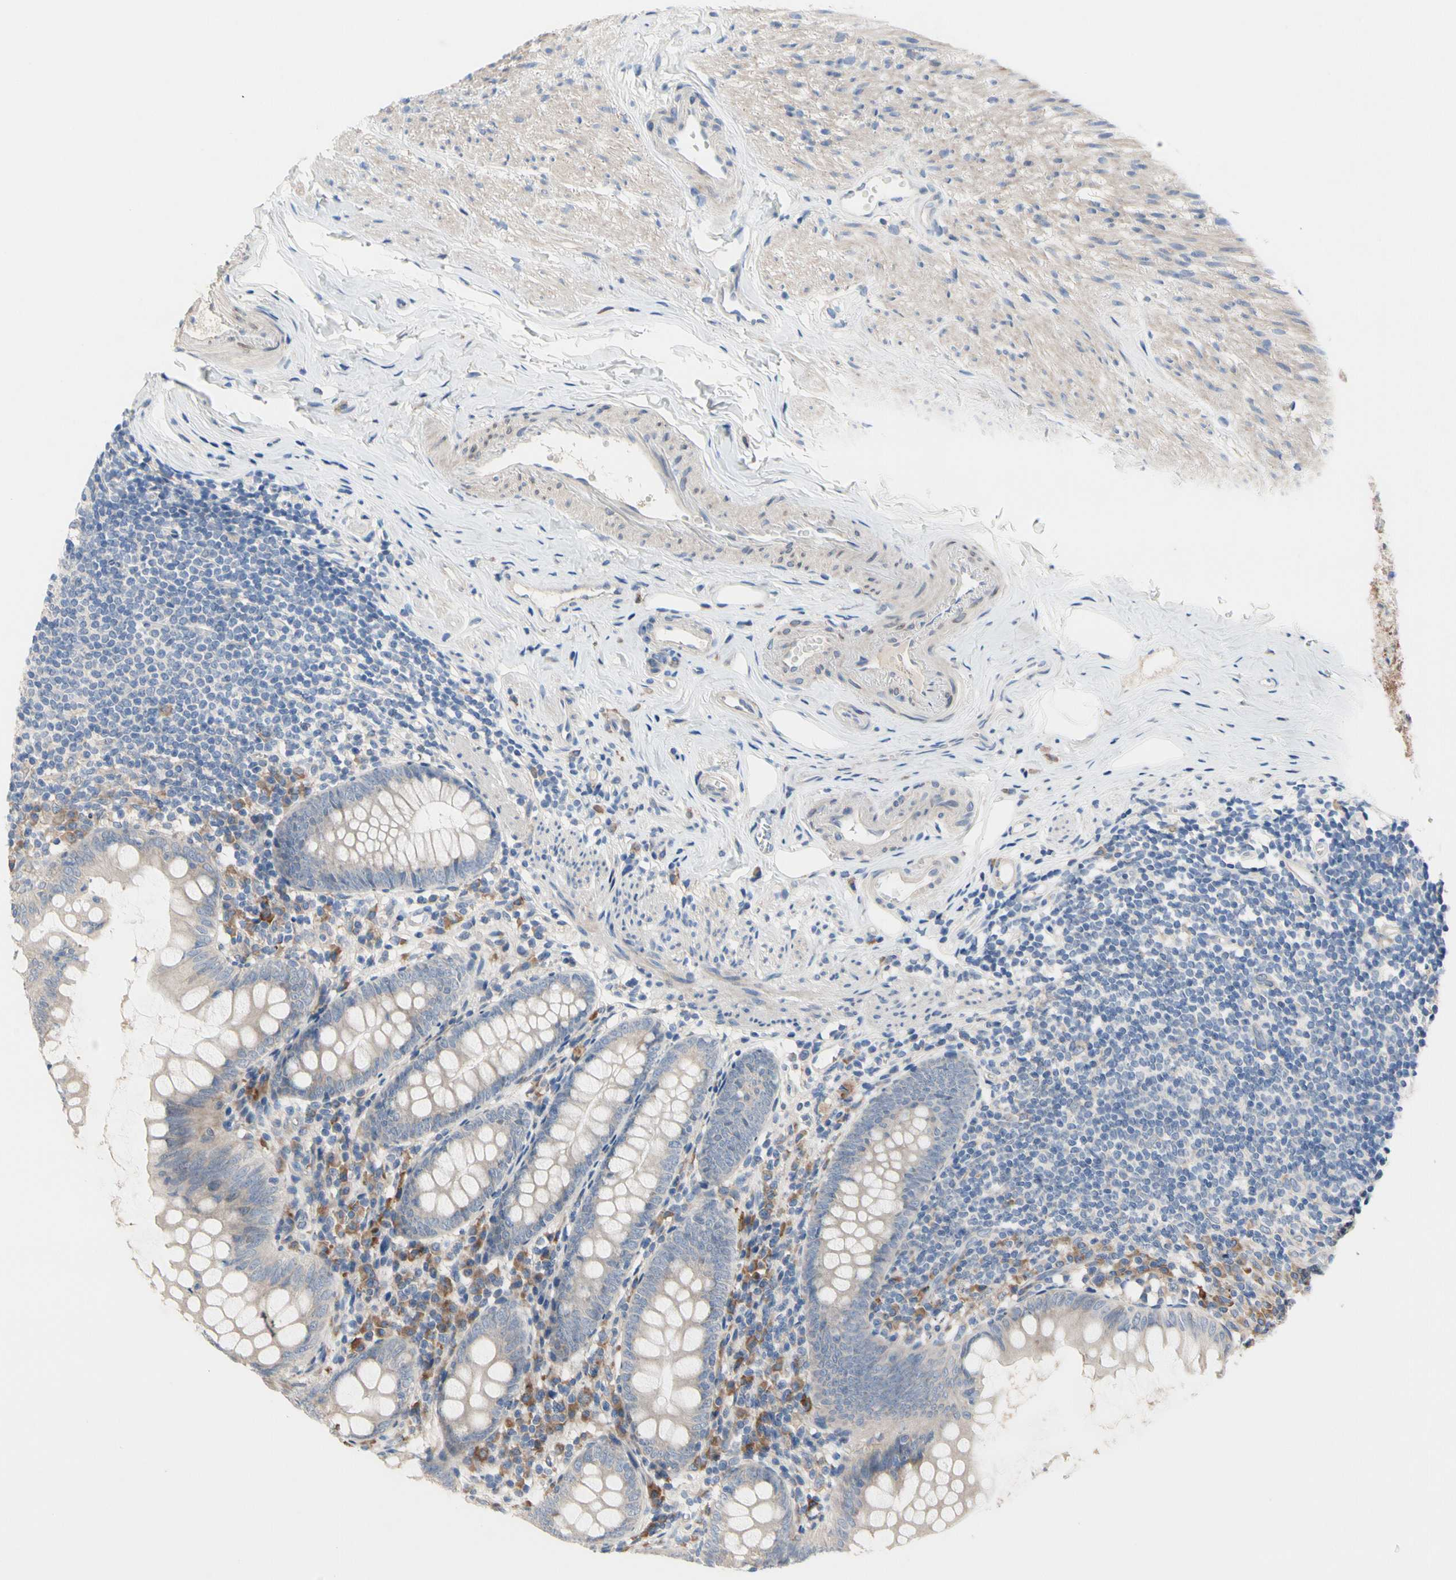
{"staining": {"intensity": "moderate", "quantity": ">75%", "location": "cytoplasmic/membranous"}, "tissue": "appendix", "cell_type": "Glandular cells", "image_type": "normal", "snomed": [{"axis": "morphology", "description": "Normal tissue, NOS"}, {"axis": "topography", "description": "Appendix"}], "caption": "Brown immunohistochemical staining in normal human appendix demonstrates moderate cytoplasmic/membranous expression in about >75% of glandular cells. (DAB IHC with brightfield microscopy, high magnification).", "gene": "TTC14", "patient": {"sex": "female", "age": 77}}